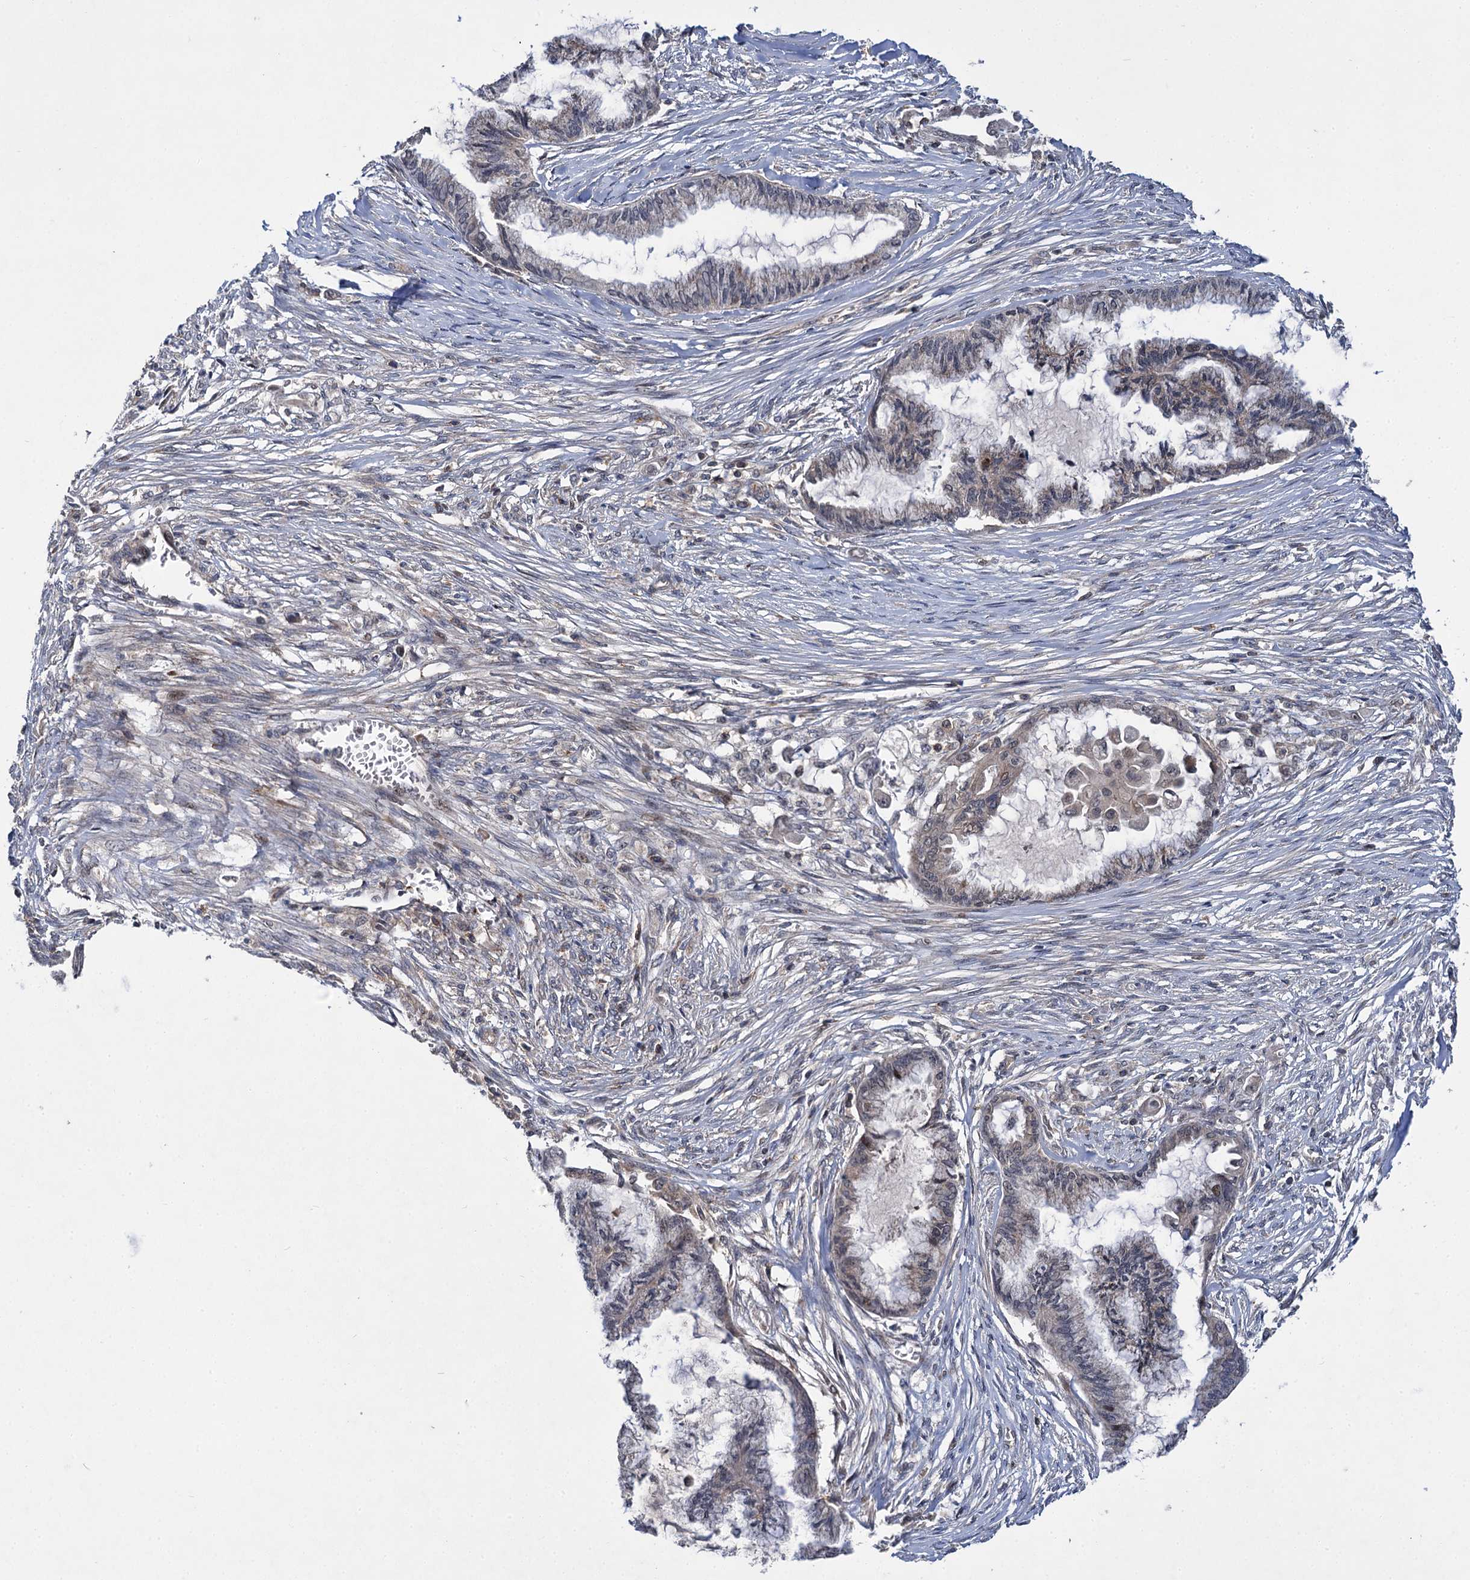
{"staining": {"intensity": "strong", "quantity": "25%-75%", "location": "cytoplasmic/membranous"}, "tissue": "endometrial cancer", "cell_type": "Tumor cells", "image_type": "cancer", "snomed": [{"axis": "morphology", "description": "Adenocarcinoma, NOS"}, {"axis": "topography", "description": "Endometrium"}], "caption": "Endometrial cancer was stained to show a protein in brown. There is high levels of strong cytoplasmic/membranous positivity in about 25%-75% of tumor cells. (Brightfield microscopy of DAB IHC at high magnification).", "gene": "ABLIM1", "patient": {"sex": "female", "age": 86}}